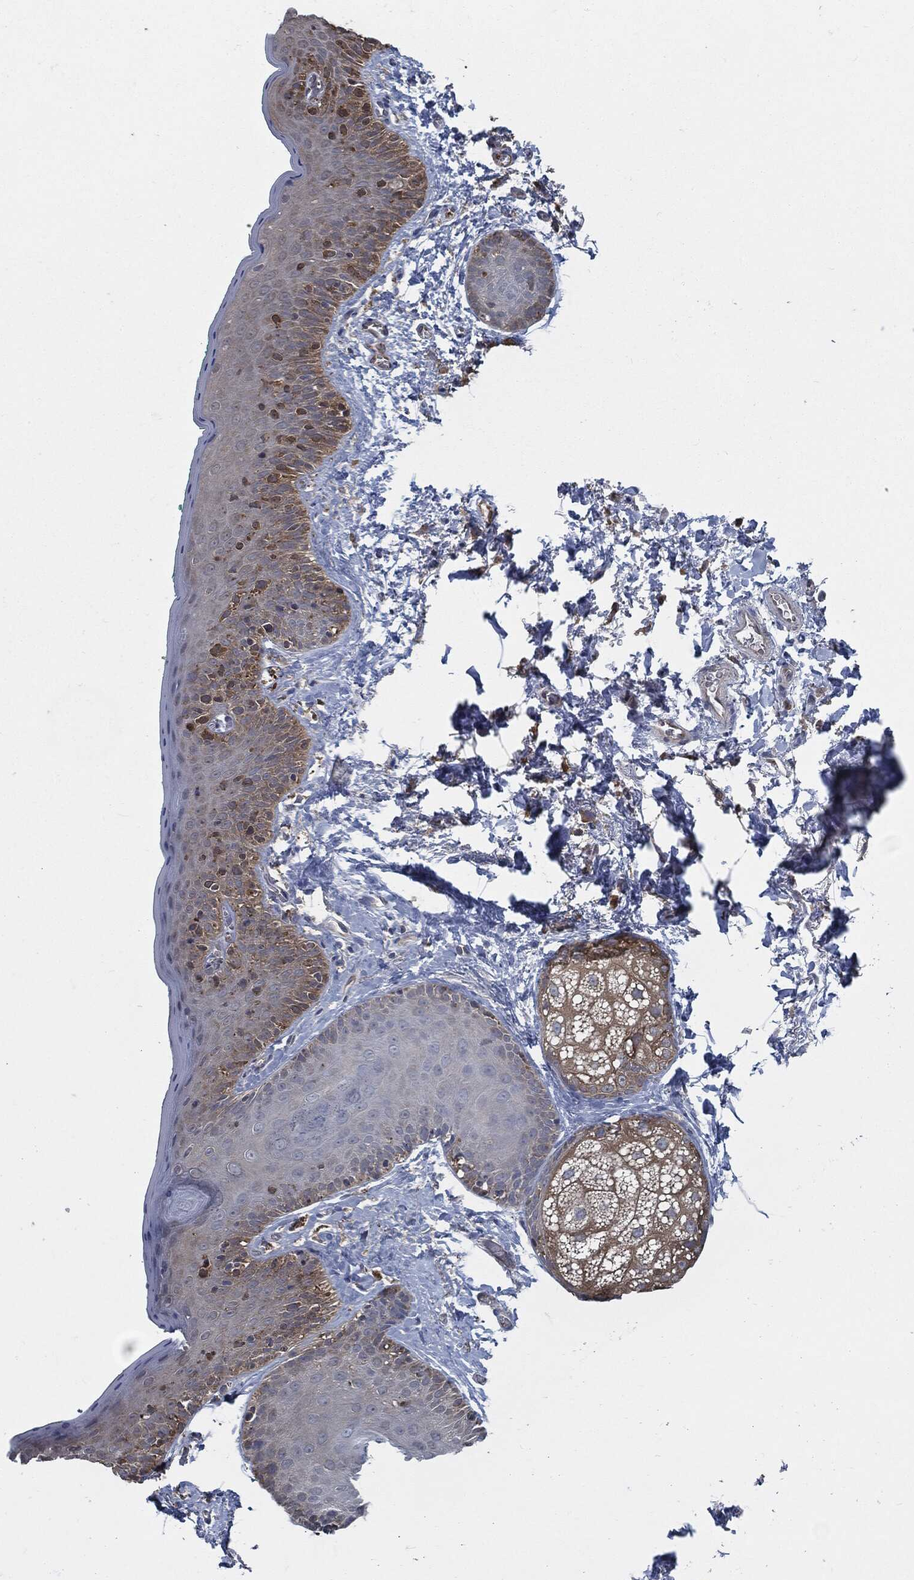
{"staining": {"intensity": "moderate", "quantity": "<25%", "location": "cytoplasmic/membranous"}, "tissue": "vagina", "cell_type": "Squamous epithelial cells", "image_type": "normal", "snomed": [{"axis": "morphology", "description": "Normal tissue, NOS"}, {"axis": "topography", "description": "Vagina"}], "caption": "Moderate cytoplasmic/membranous staining for a protein is present in approximately <25% of squamous epithelial cells of normal vagina using immunohistochemistry (IHC).", "gene": "PRDX4", "patient": {"sex": "female", "age": 66}}